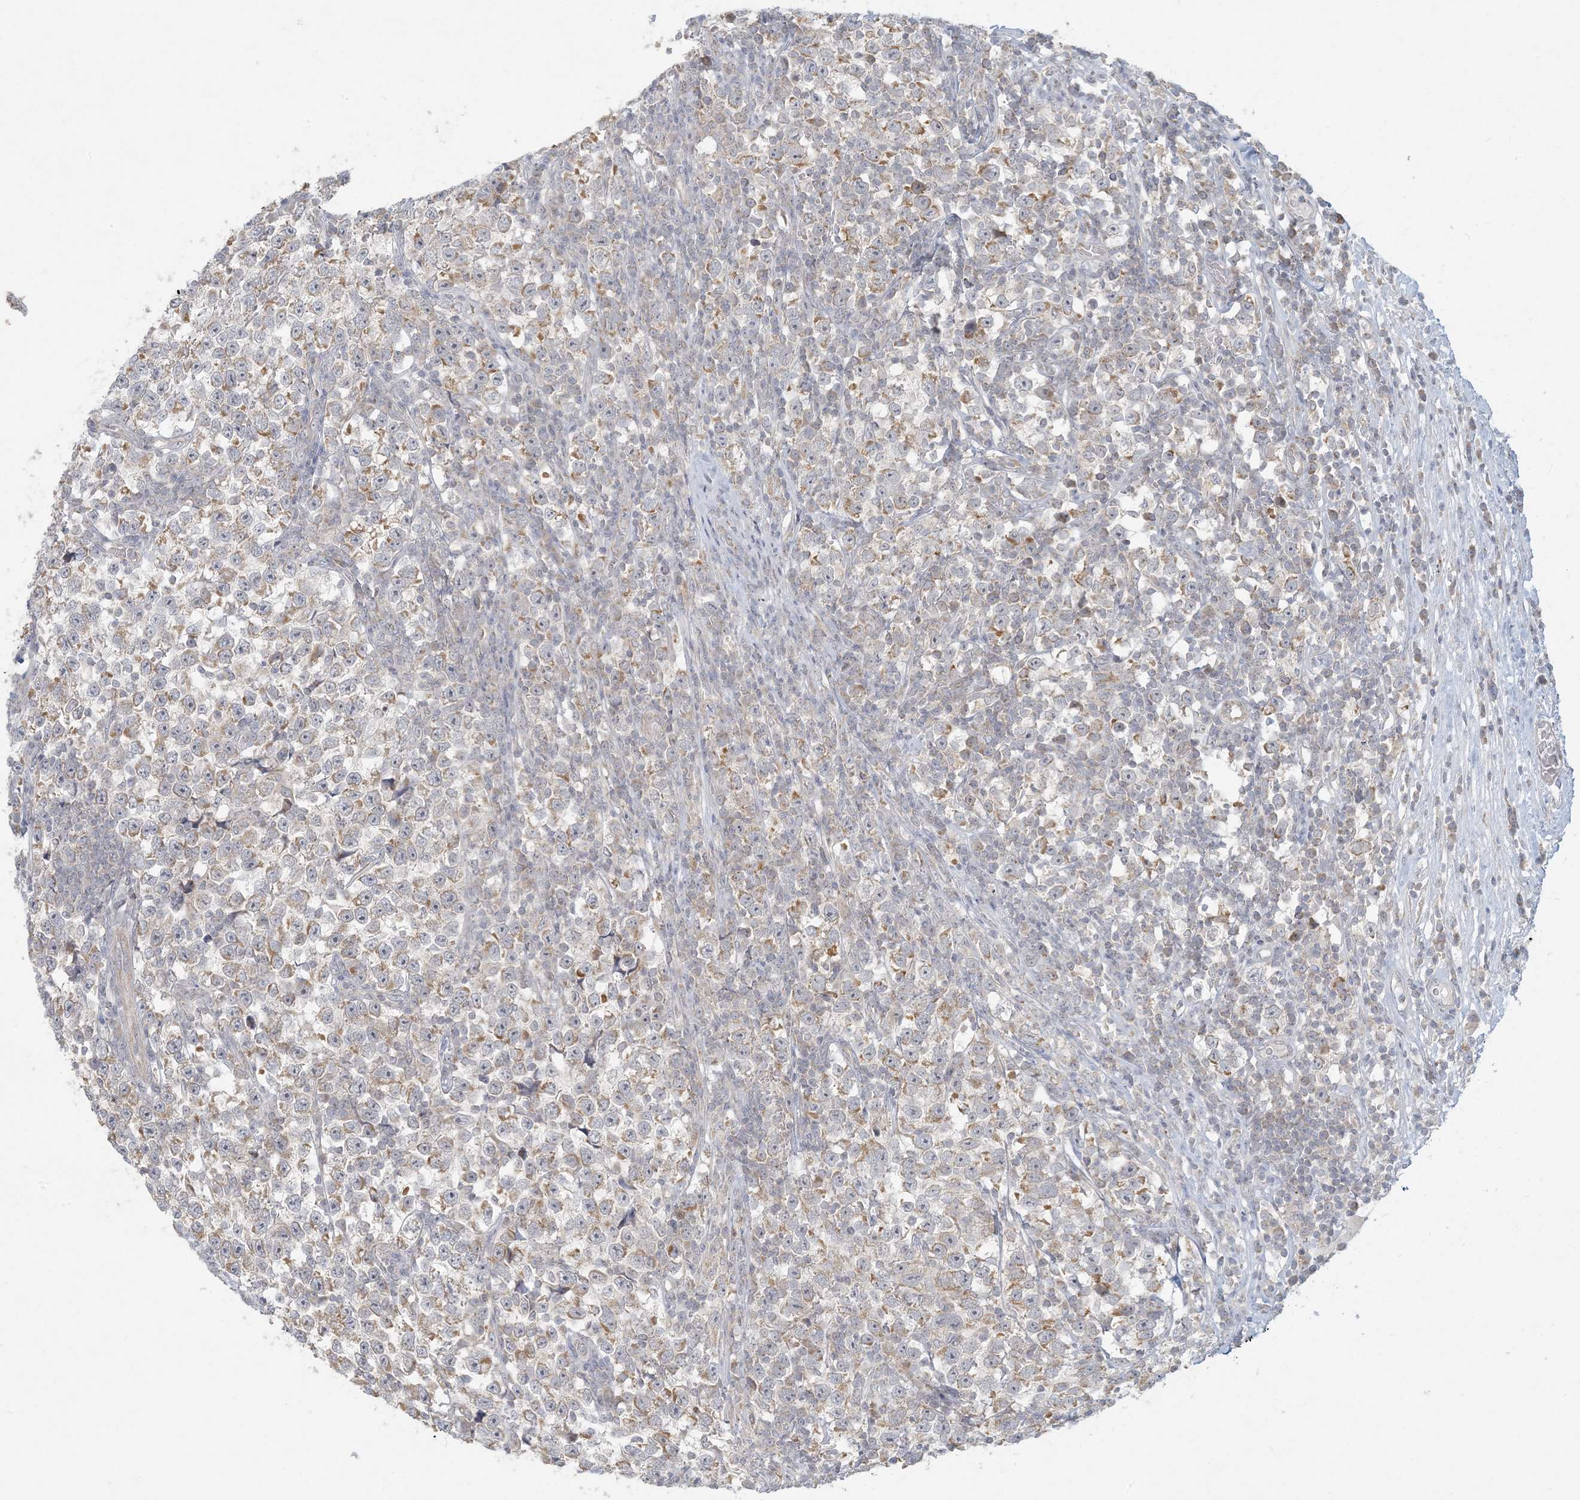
{"staining": {"intensity": "weak", "quantity": "25%-75%", "location": "cytoplasmic/membranous"}, "tissue": "testis cancer", "cell_type": "Tumor cells", "image_type": "cancer", "snomed": [{"axis": "morphology", "description": "Normal tissue, NOS"}, {"axis": "morphology", "description": "Seminoma, NOS"}, {"axis": "topography", "description": "Testis"}], "caption": "Seminoma (testis) was stained to show a protein in brown. There is low levels of weak cytoplasmic/membranous staining in about 25%-75% of tumor cells.", "gene": "MCAT", "patient": {"sex": "male", "age": 43}}